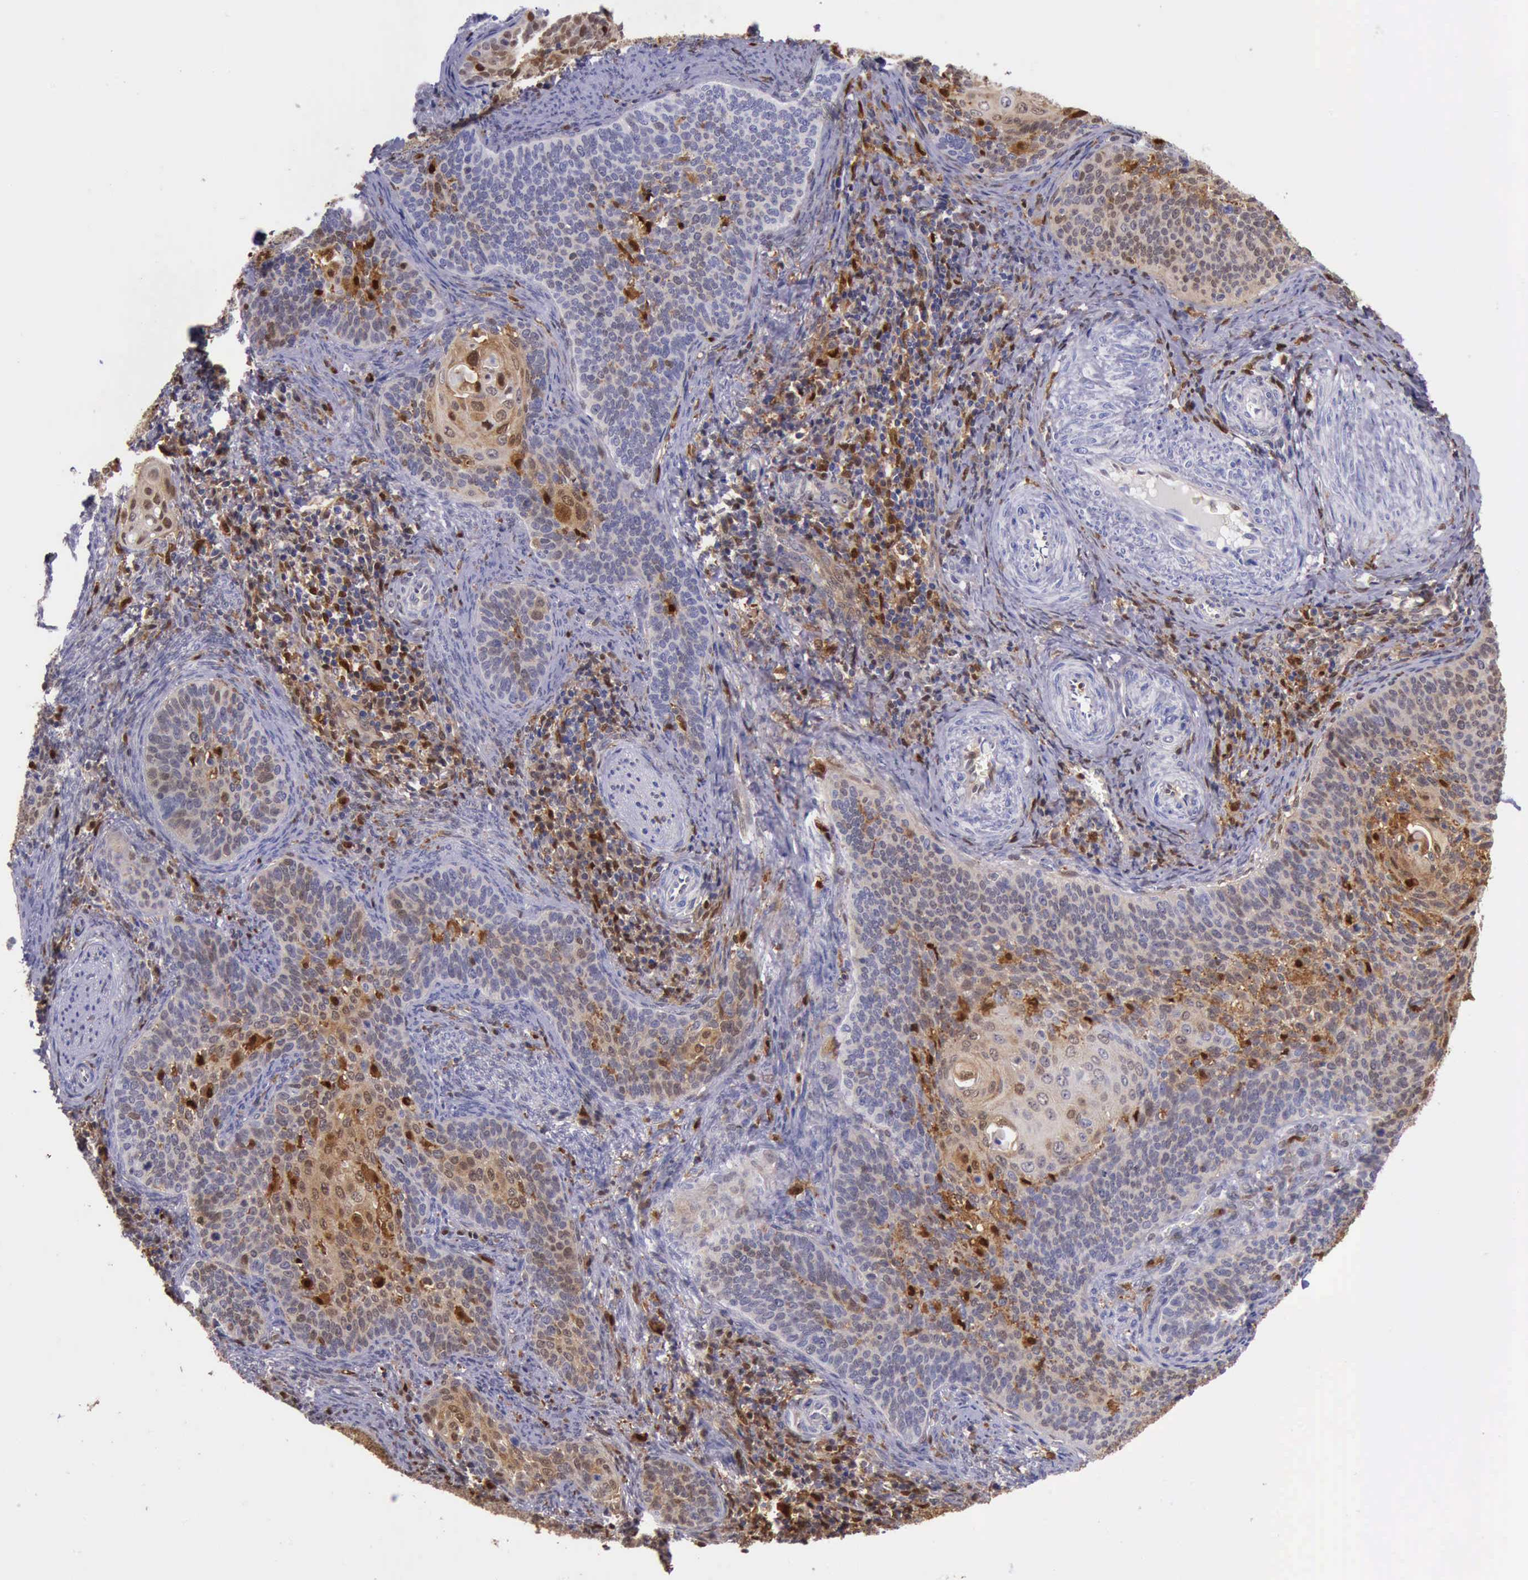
{"staining": {"intensity": "moderate", "quantity": "25%-75%", "location": "cytoplasmic/membranous,nuclear"}, "tissue": "cervical cancer", "cell_type": "Tumor cells", "image_type": "cancer", "snomed": [{"axis": "morphology", "description": "Squamous cell carcinoma, NOS"}, {"axis": "topography", "description": "Cervix"}], "caption": "Protein staining of cervical squamous cell carcinoma tissue demonstrates moderate cytoplasmic/membranous and nuclear staining in approximately 25%-75% of tumor cells. The staining was performed using DAB (3,3'-diaminobenzidine), with brown indicating positive protein expression. Nuclei are stained blue with hematoxylin.", "gene": "TYMP", "patient": {"sex": "female", "age": 33}}